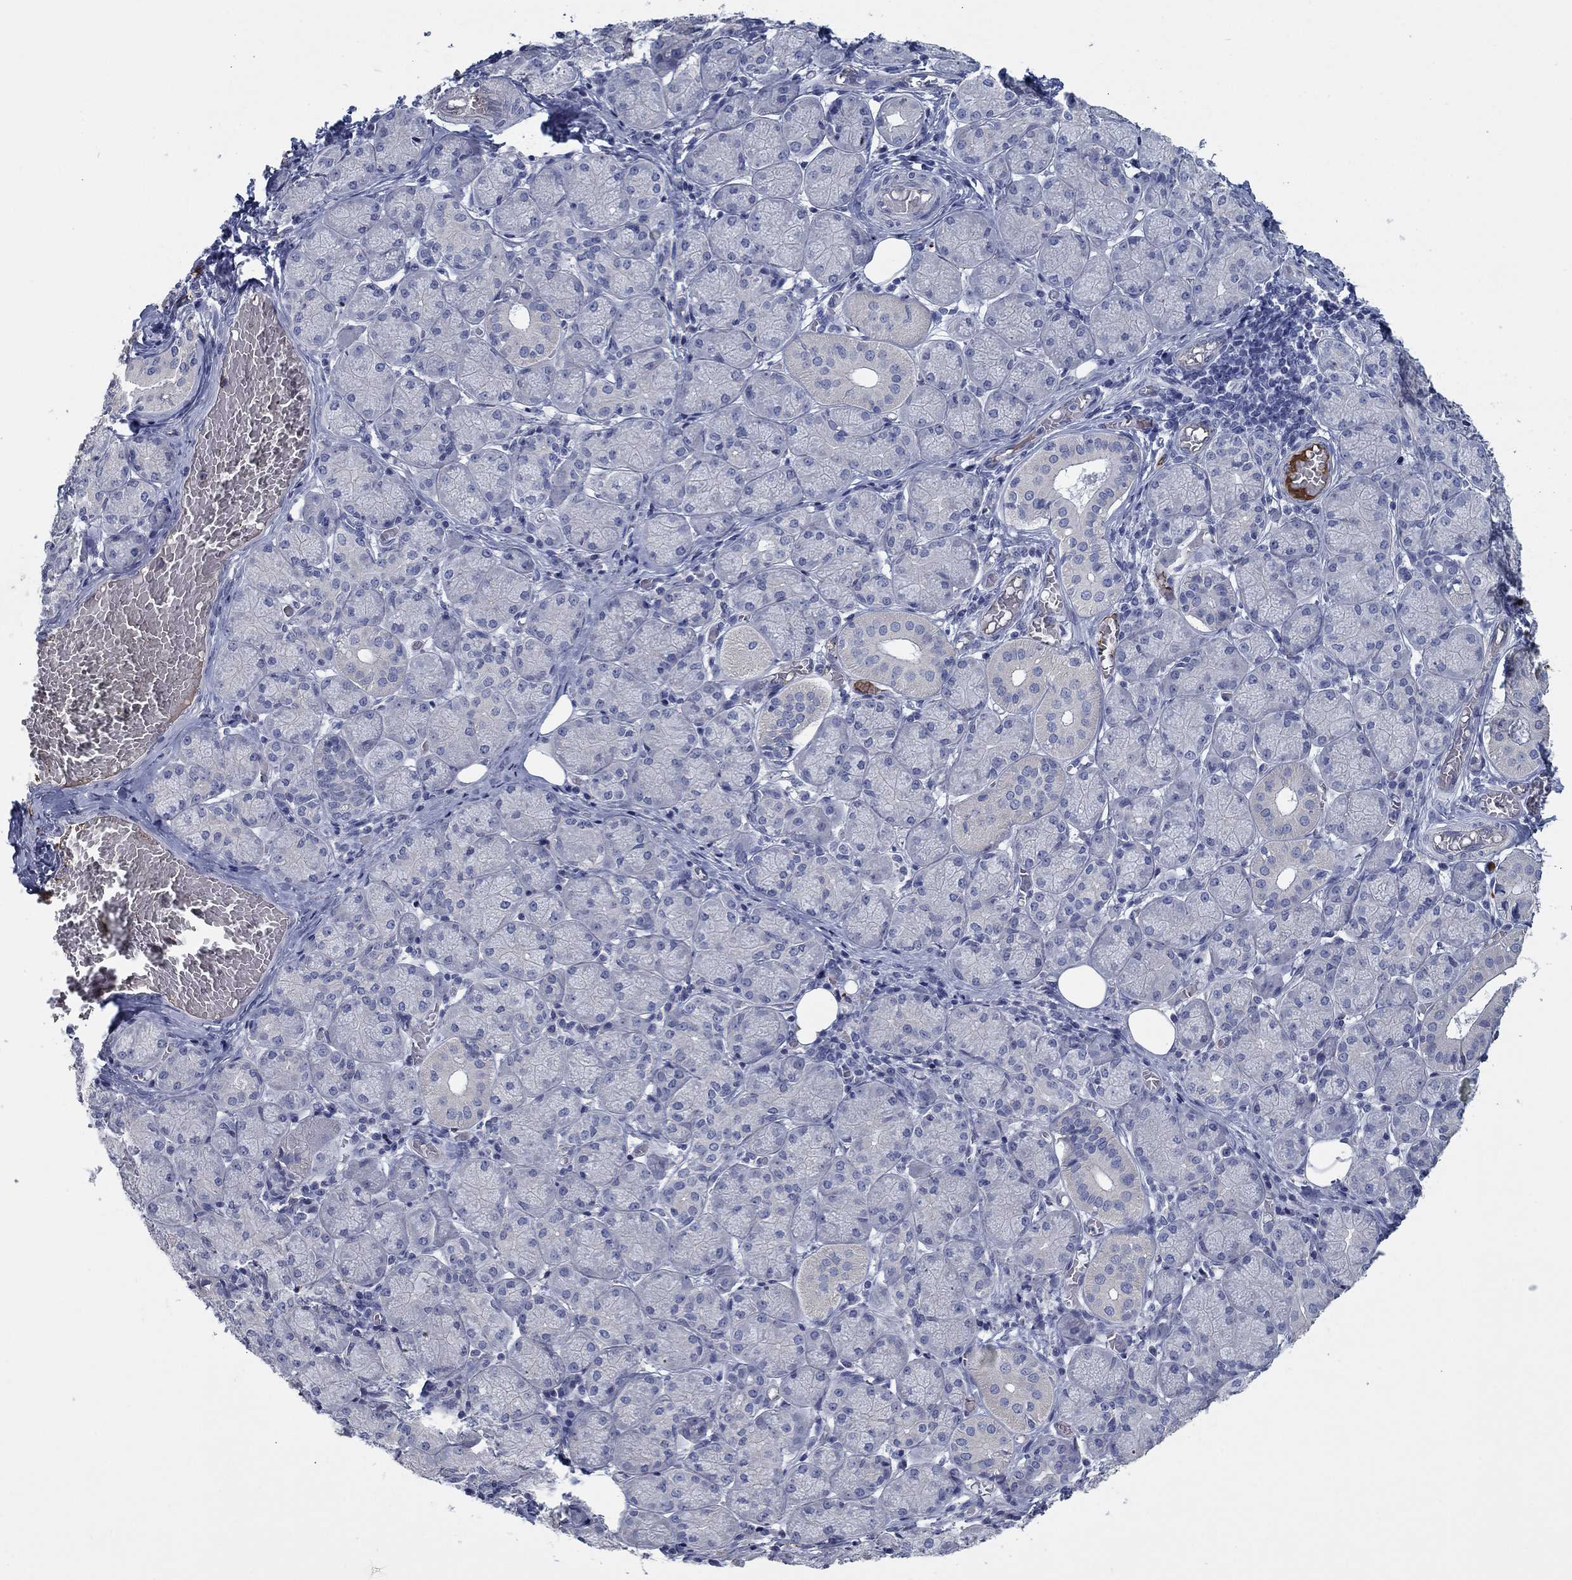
{"staining": {"intensity": "negative", "quantity": "none", "location": "none"}, "tissue": "salivary gland", "cell_type": "Glandular cells", "image_type": "normal", "snomed": [{"axis": "morphology", "description": "Normal tissue, NOS"}, {"axis": "topography", "description": "Salivary gland"}, {"axis": "topography", "description": "Peripheral nerve tissue"}], "caption": "Glandular cells show no significant protein expression in unremarkable salivary gland. (Stains: DAB immunohistochemistry with hematoxylin counter stain, Microscopy: brightfield microscopy at high magnification).", "gene": "APOC3", "patient": {"sex": "female", "age": 24}}